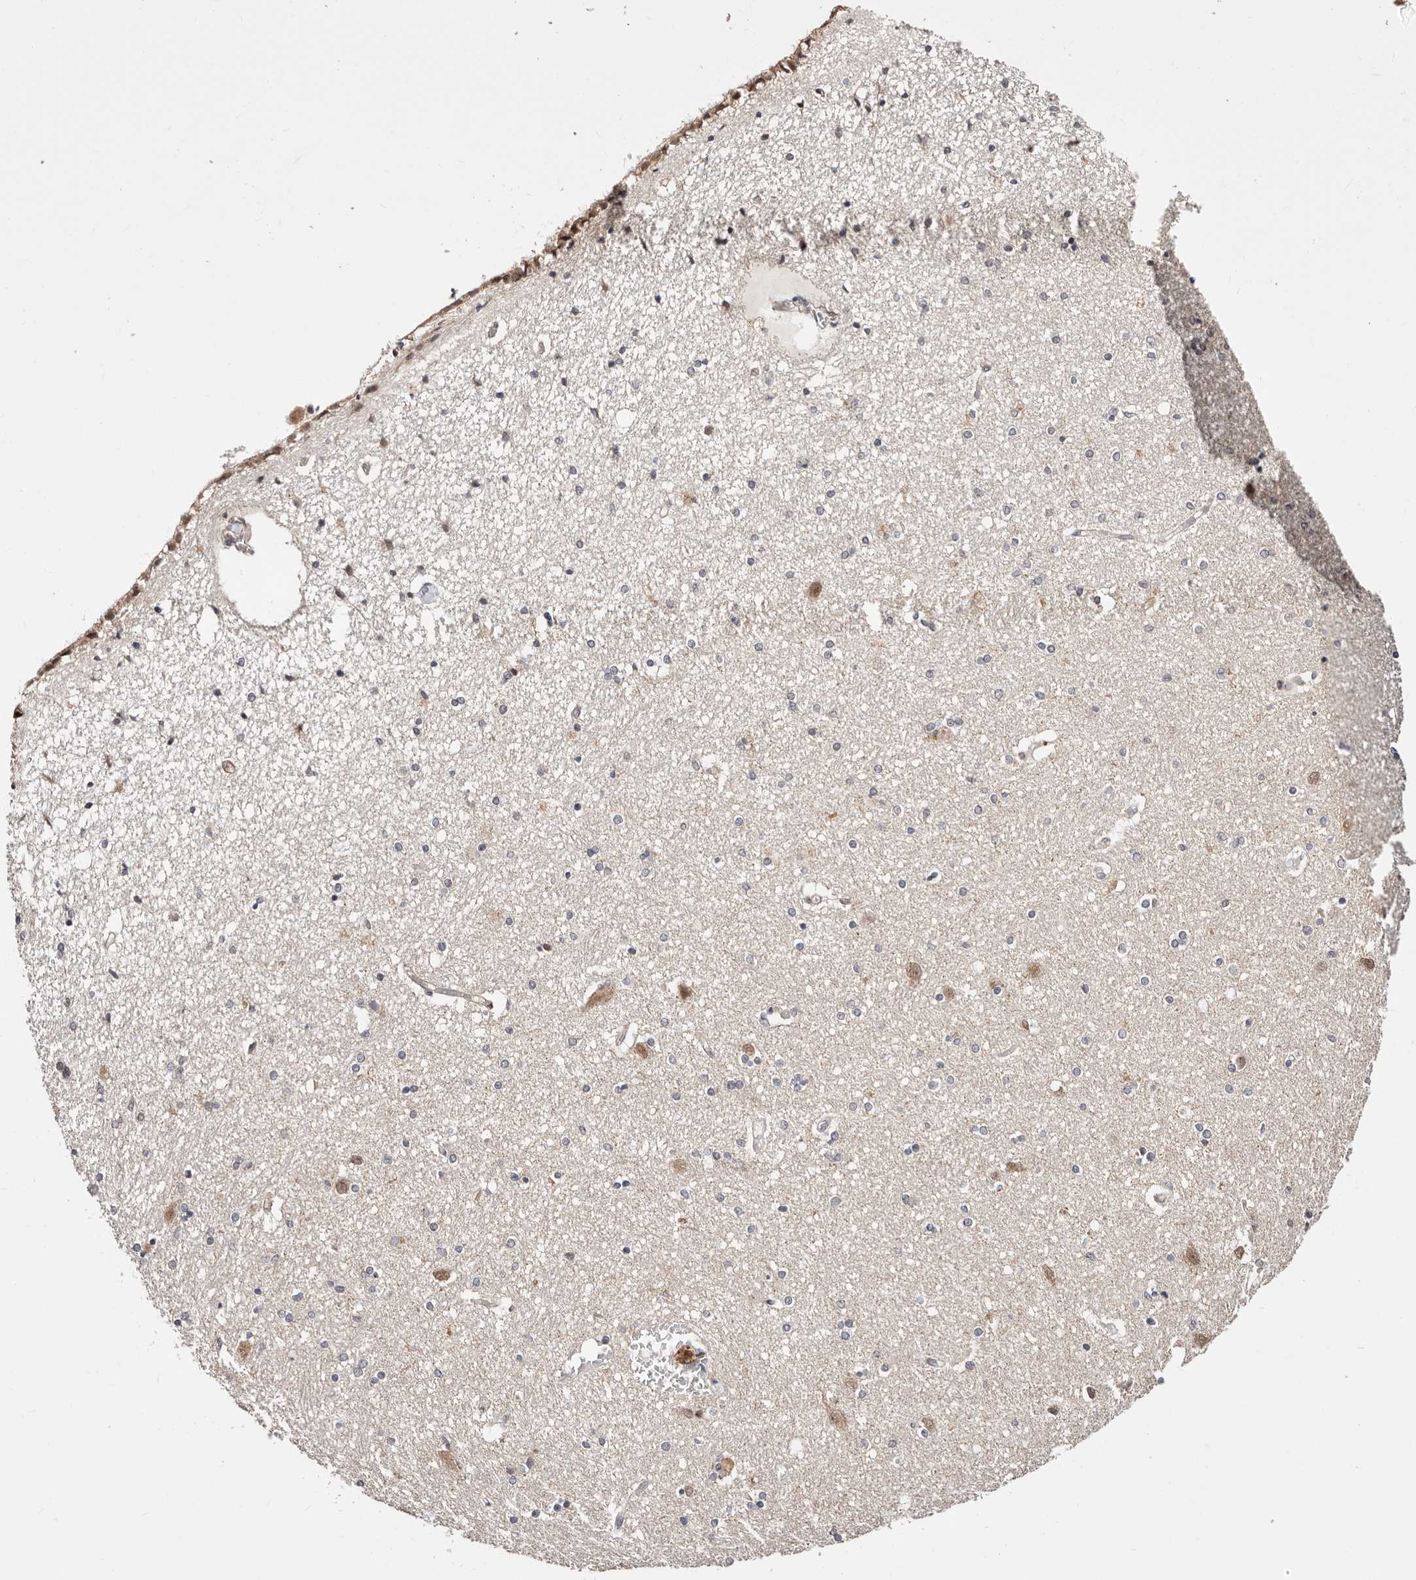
{"staining": {"intensity": "negative", "quantity": "none", "location": "none"}, "tissue": "hippocampus", "cell_type": "Glial cells", "image_type": "normal", "snomed": [{"axis": "morphology", "description": "Normal tissue, NOS"}, {"axis": "topography", "description": "Hippocampus"}], "caption": "Immunohistochemical staining of unremarkable human hippocampus reveals no significant positivity in glial cells. The staining was performed using DAB to visualize the protein expression in brown, while the nuclei were stained in blue with hematoxylin (Magnification: 20x).", "gene": "CTNNBL1", "patient": {"sex": "female", "age": 54}}